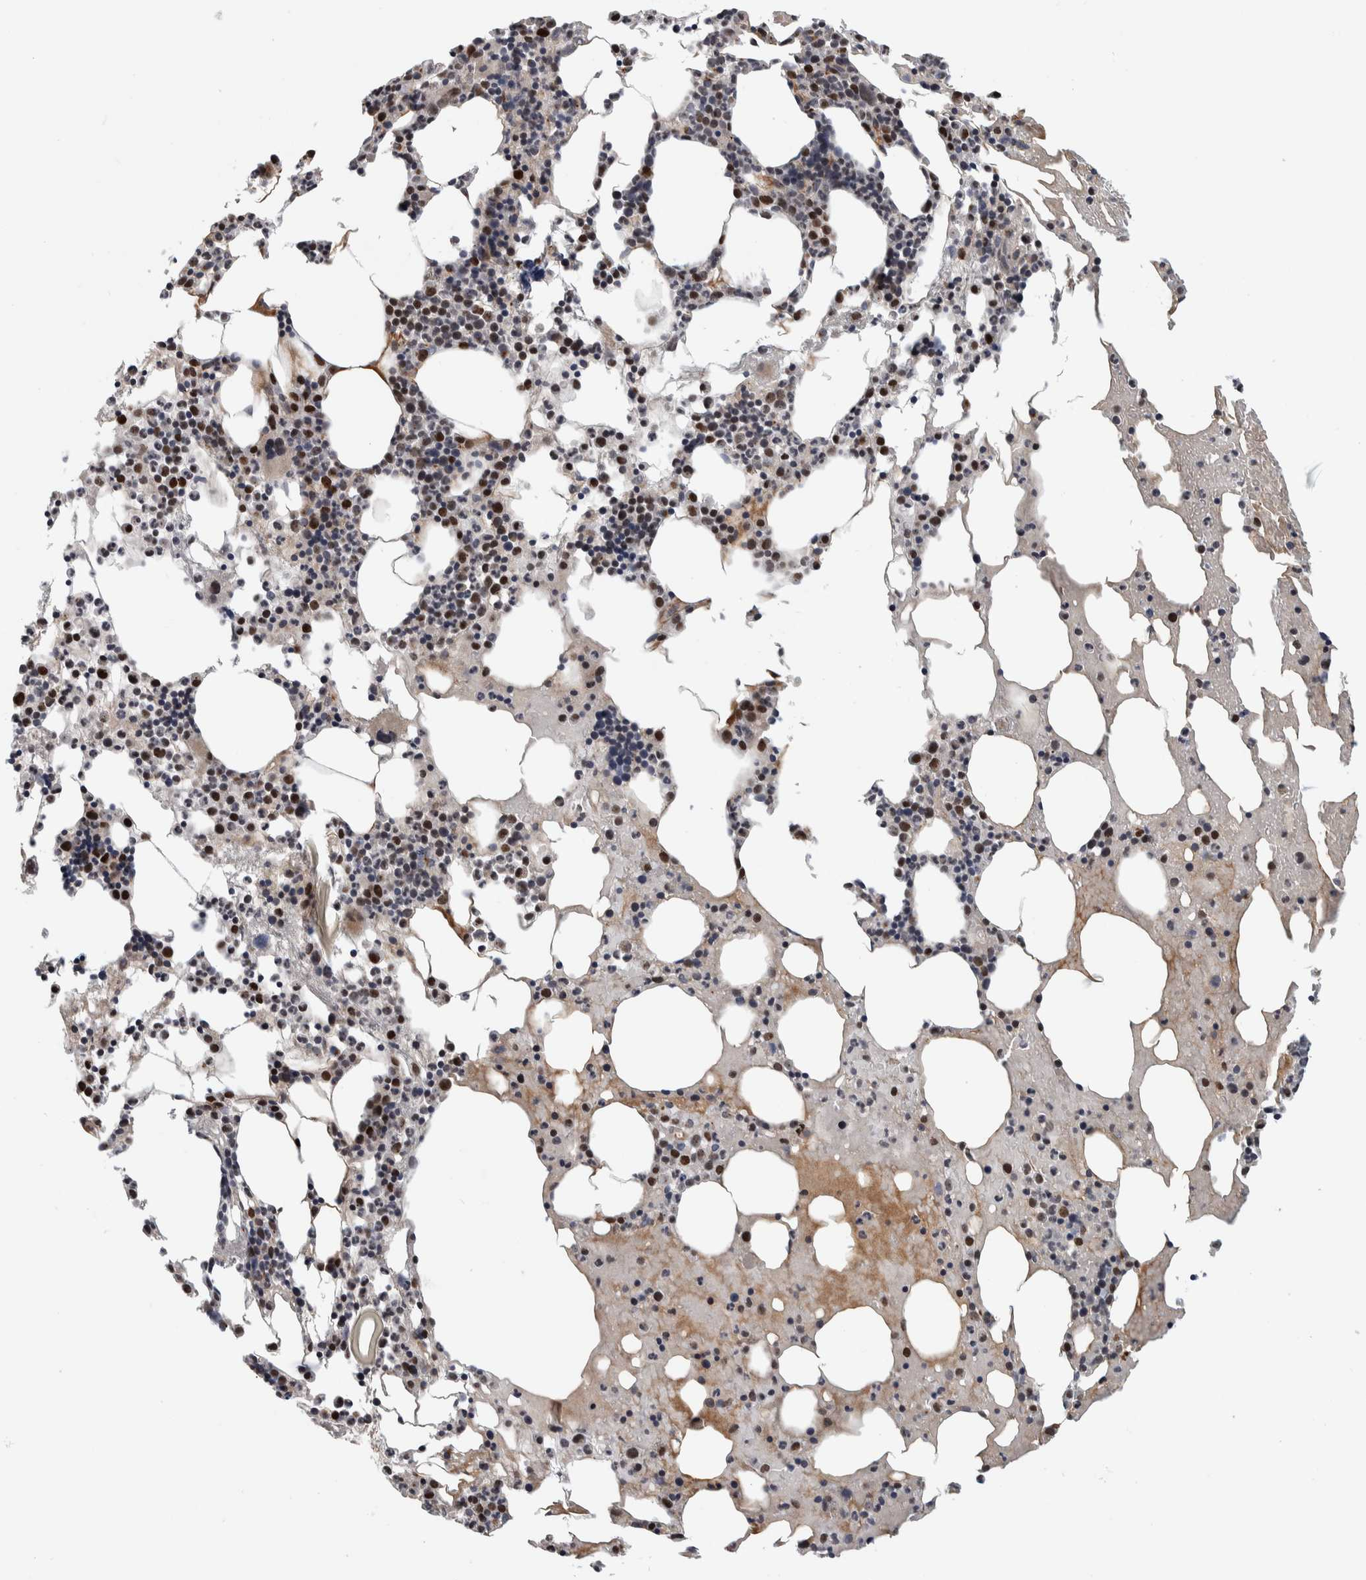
{"staining": {"intensity": "moderate", "quantity": "25%-75%", "location": "nuclear"}, "tissue": "bone marrow", "cell_type": "Hematopoietic cells", "image_type": "normal", "snomed": [{"axis": "morphology", "description": "Normal tissue, NOS"}, {"axis": "morphology", "description": "Inflammation, NOS"}, {"axis": "topography", "description": "Bone marrow"}], "caption": "A high-resolution histopathology image shows immunohistochemistry (IHC) staining of normal bone marrow, which demonstrates moderate nuclear expression in about 25%-75% of hematopoietic cells.", "gene": "MSL1", "patient": {"sex": "male", "age": 68}}